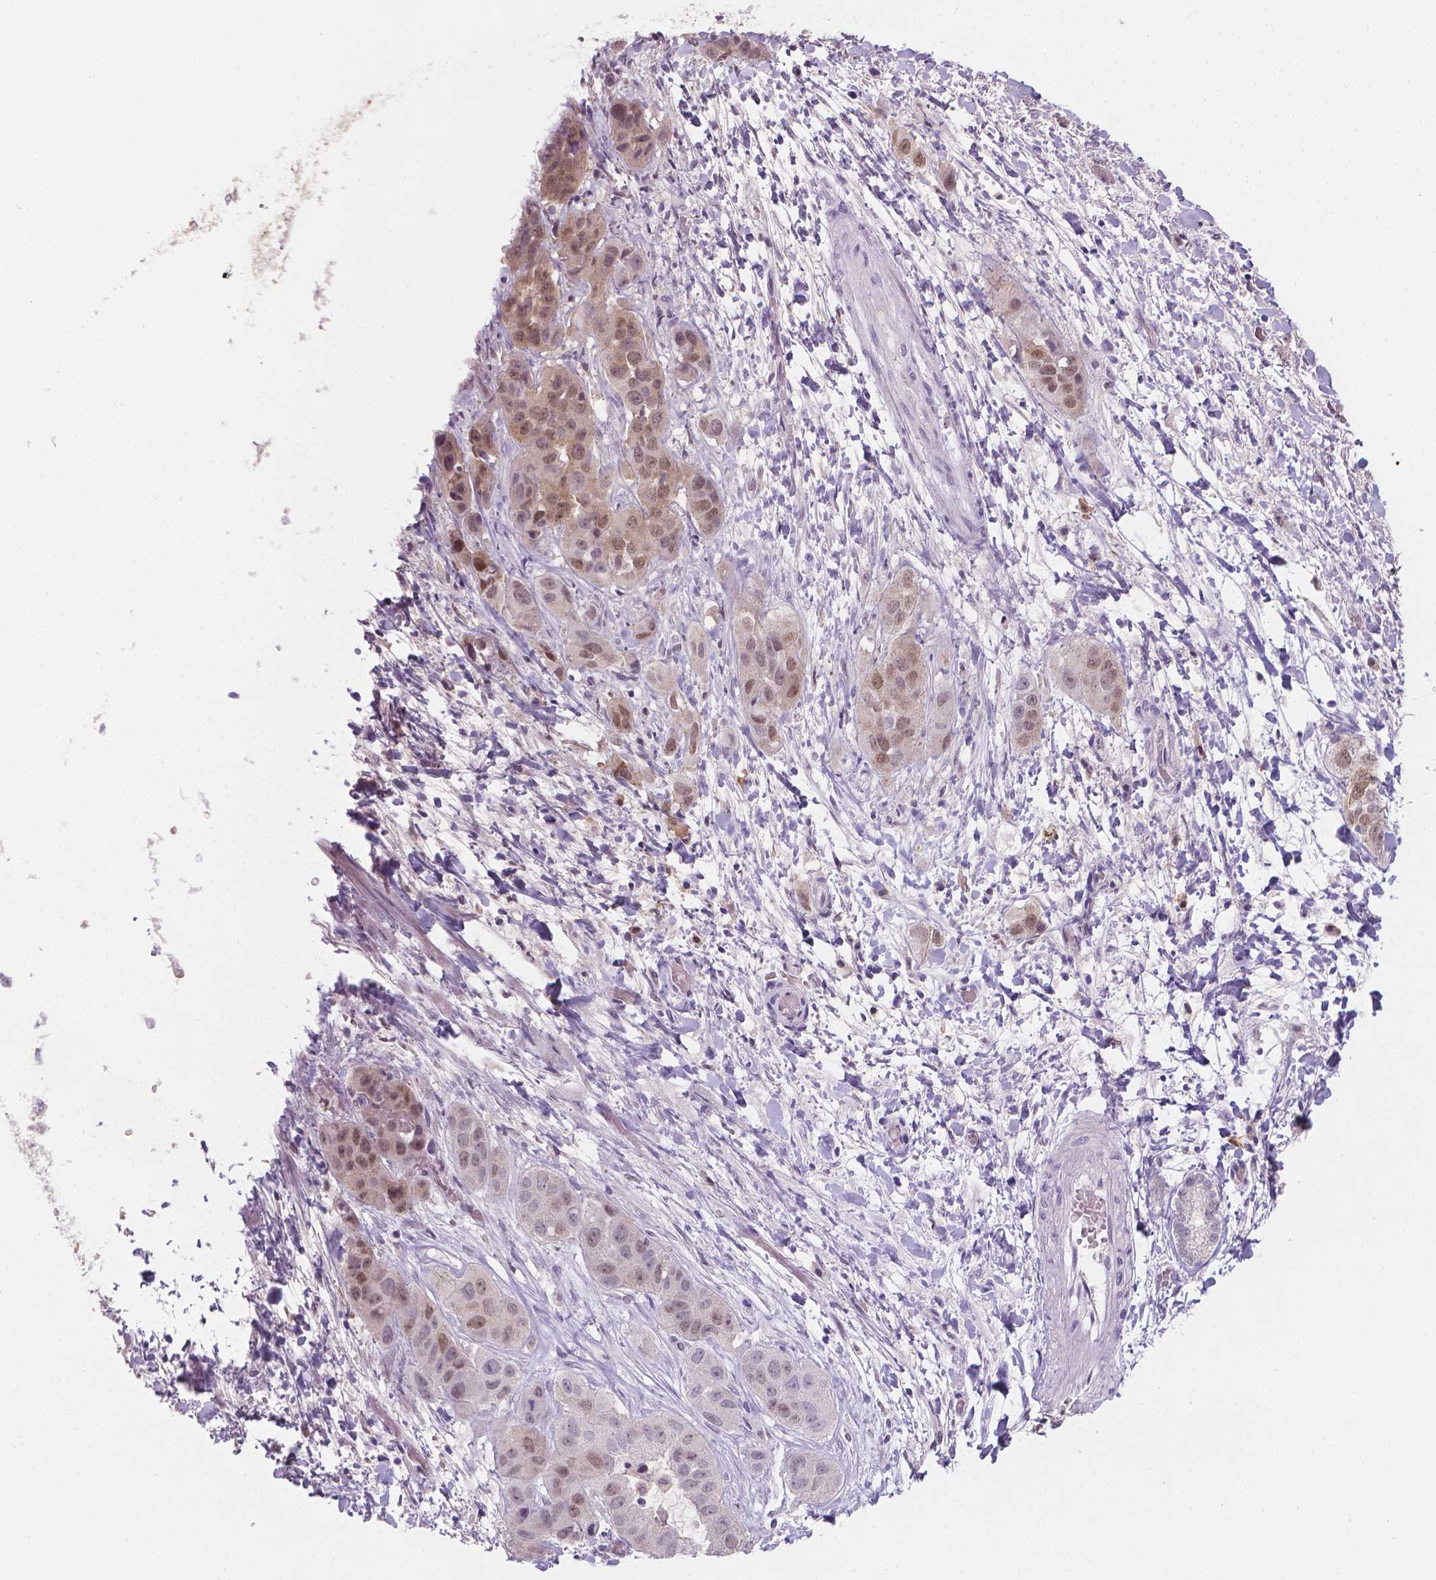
{"staining": {"intensity": "moderate", "quantity": "25%-75%", "location": "nuclear"}, "tissue": "liver cancer", "cell_type": "Tumor cells", "image_type": "cancer", "snomed": [{"axis": "morphology", "description": "Cholangiocarcinoma"}, {"axis": "topography", "description": "Liver"}], "caption": "This is an image of immunohistochemistry (IHC) staining of cholangiocarcinoma (liver), which shows moderate staining in the nuclear of tumor cells.", "gene": "TNFAIP2", "patient": {"sex": "female", "age": 52}}